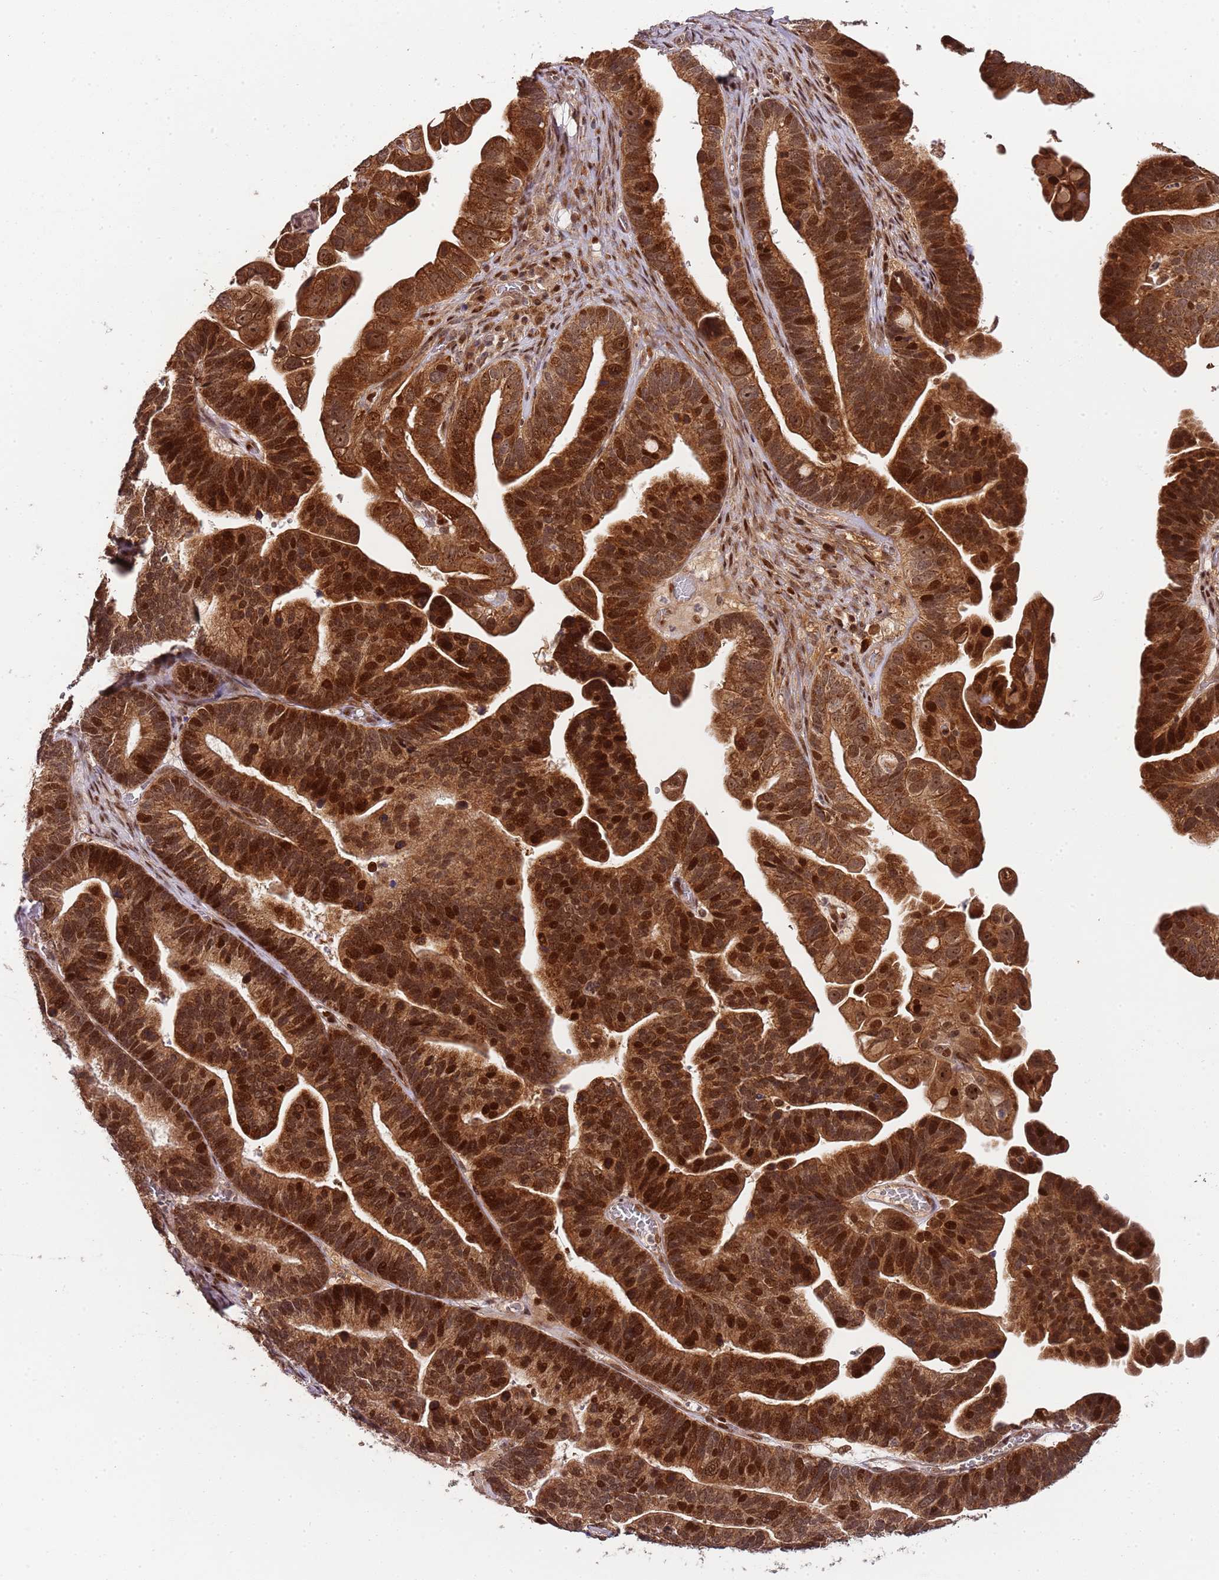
{"staining": {"intensity": "strong", "quantity": ">75%", "location": "cytoplasmic/membranous,nuclear"}, "tissue": "ovarian cancer", "cell_type": "Tumor cells", "image_type": "cancer", "snomed": [{"axis": "morphology", "description": "Cystadenocarcinoma, serous, NOS"}, {"axis": "topography", "description": "Ovary"}], "caption": "Immunohistochemical staining of human ovarian cancer (serous cystadenocarcinoma) demonstrates high levels of strong cytoplasmic/membranous and nuclear protein positivity in about >75% of tumor cells.", "gene": "EDC3", "patient": {"sex": "female", "age": 56}}